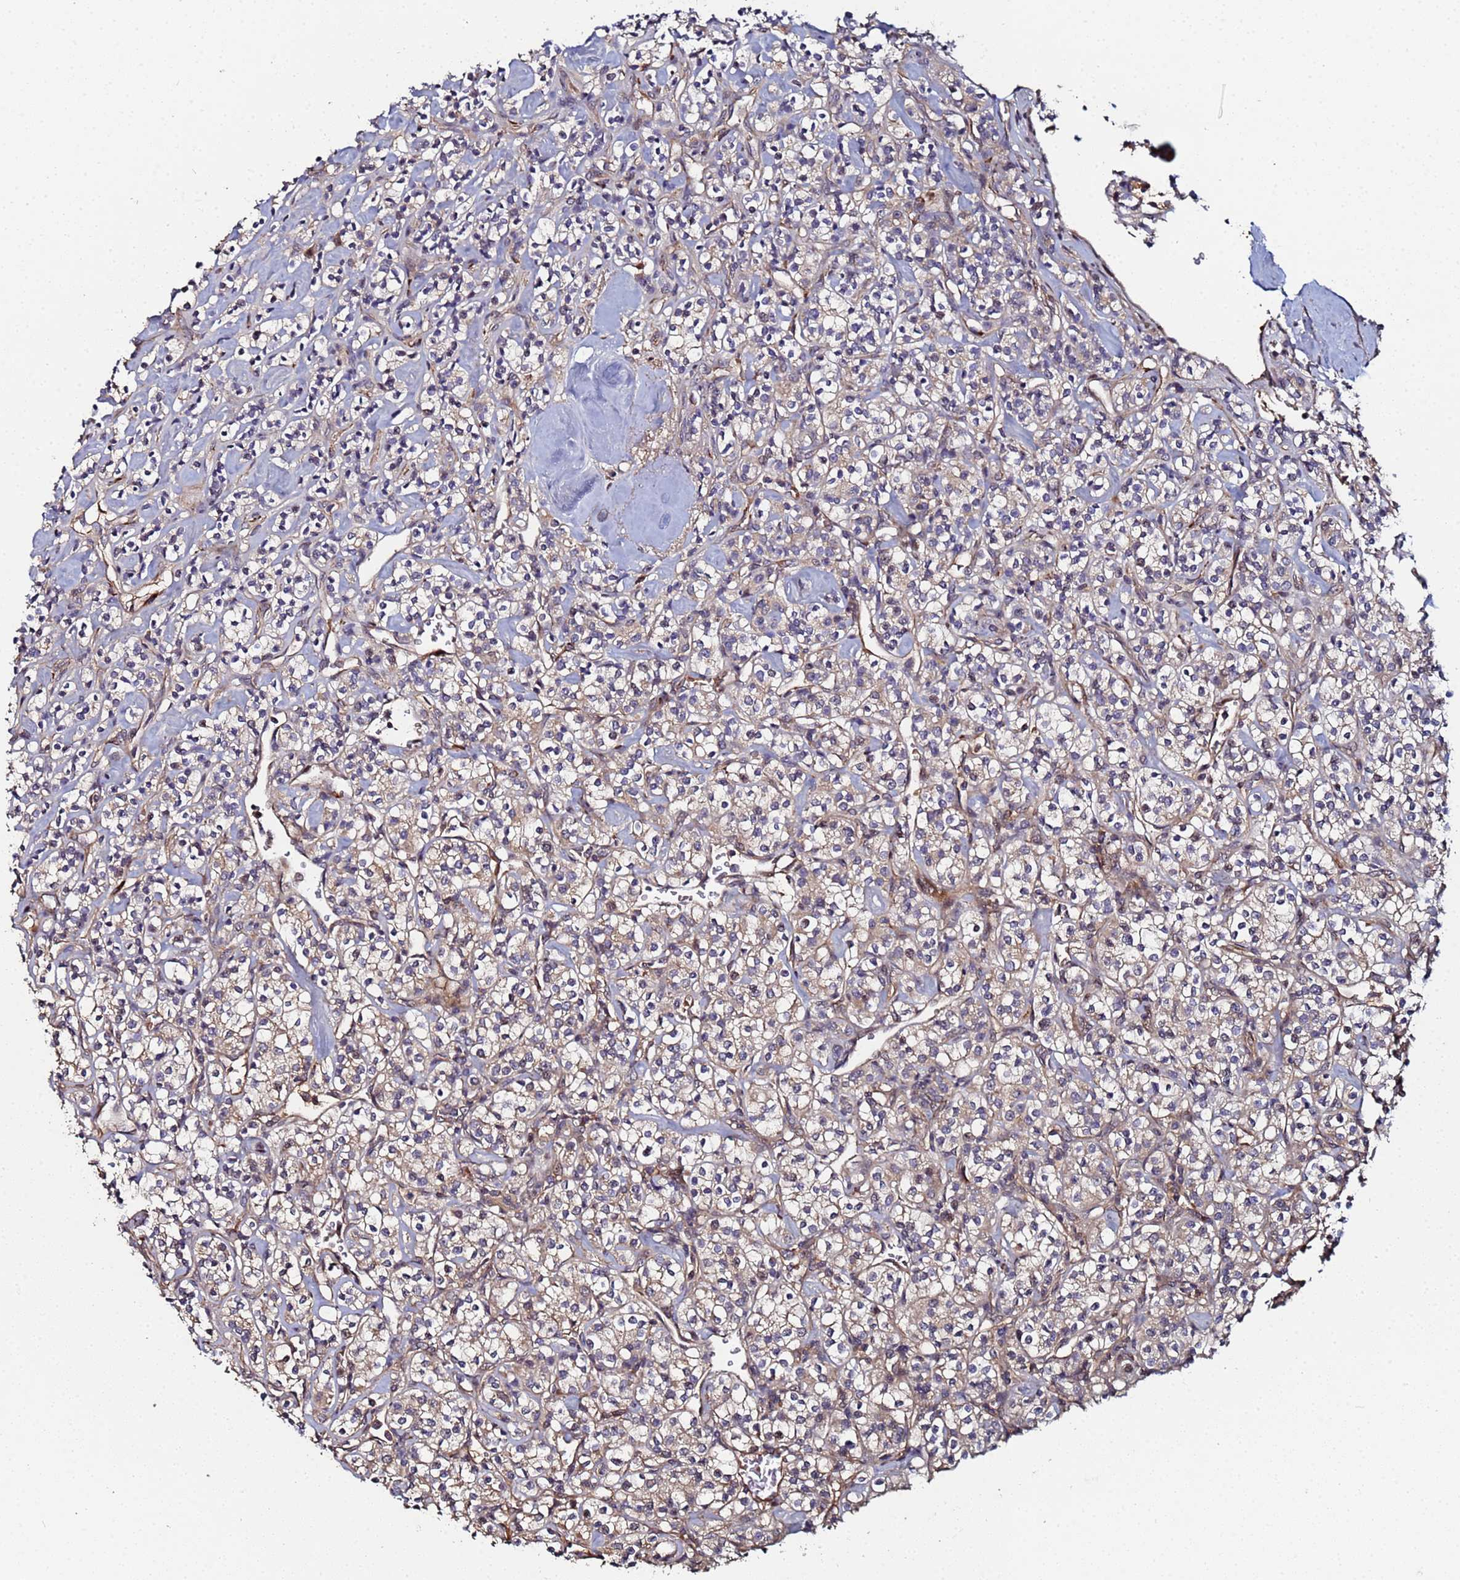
{"staining": {"intensity": "weak", "quantity": "25%-75%", "location": "cytoplasmic/membranous"}, "tissue": "renal cancer", "cell_type": "Tumor cells", "image_type": "cancer", "snomed": [{"axis": "morphology", "description": "Adenocarcinoma, NOS"}, {"axis": "topography", "description": "Kidney"}], "caption": "Immunohistochemistry (DAB) staining of renal cancer (adenocarcinoma) exhibits weak cytoplasmic/membranous protein positivity in approximately 25%-75% of tumor cells.", "gene": "OSER1", "patient": {"sex": "male", "age": 77}}